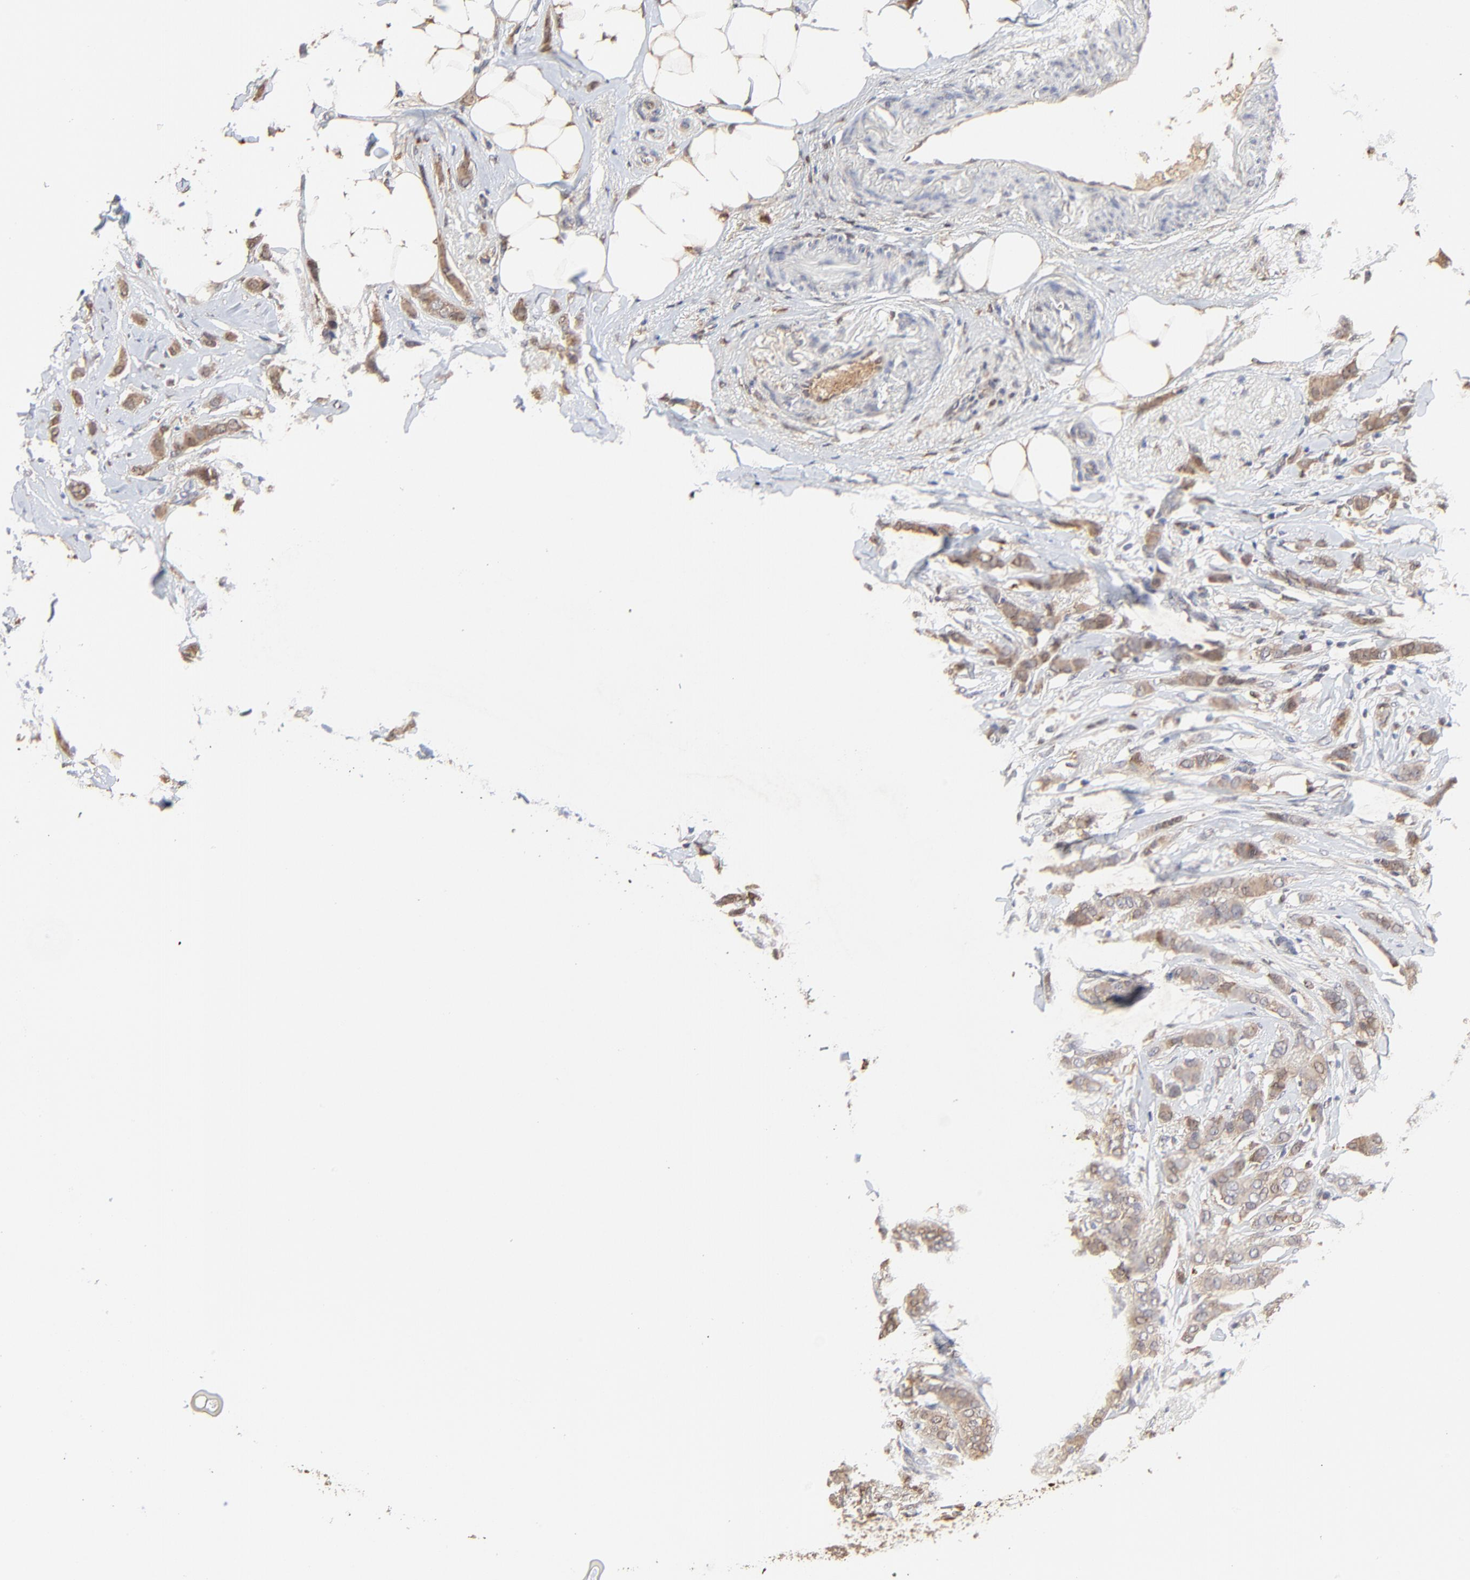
{"staining": {"intensity": "moderate", "quantity": ">75%", "location": "cytoplasmic/membranous"}, "tissue": "breast cancer", "cell_type": "Tumor cells", "image_type": "cancer", "snomed": [{"axis": "morphology", "description": "Lobular carcinoma"}, {"axis": "topography", "description": "Breast"}], "caption": "Immunohistochemistry micrograph of neoplastic tissue: lobular carcinoma (breast) stained using immunohistochemistry demonstrates medium levels of moderate protein expression localized specifically in the cytoplasmic/membranous of tumor cells, appearing as a cytoplasmic/membranous brown color.", "gene": "LGALS3", "patient": {"sex": "female", "age": 55}}